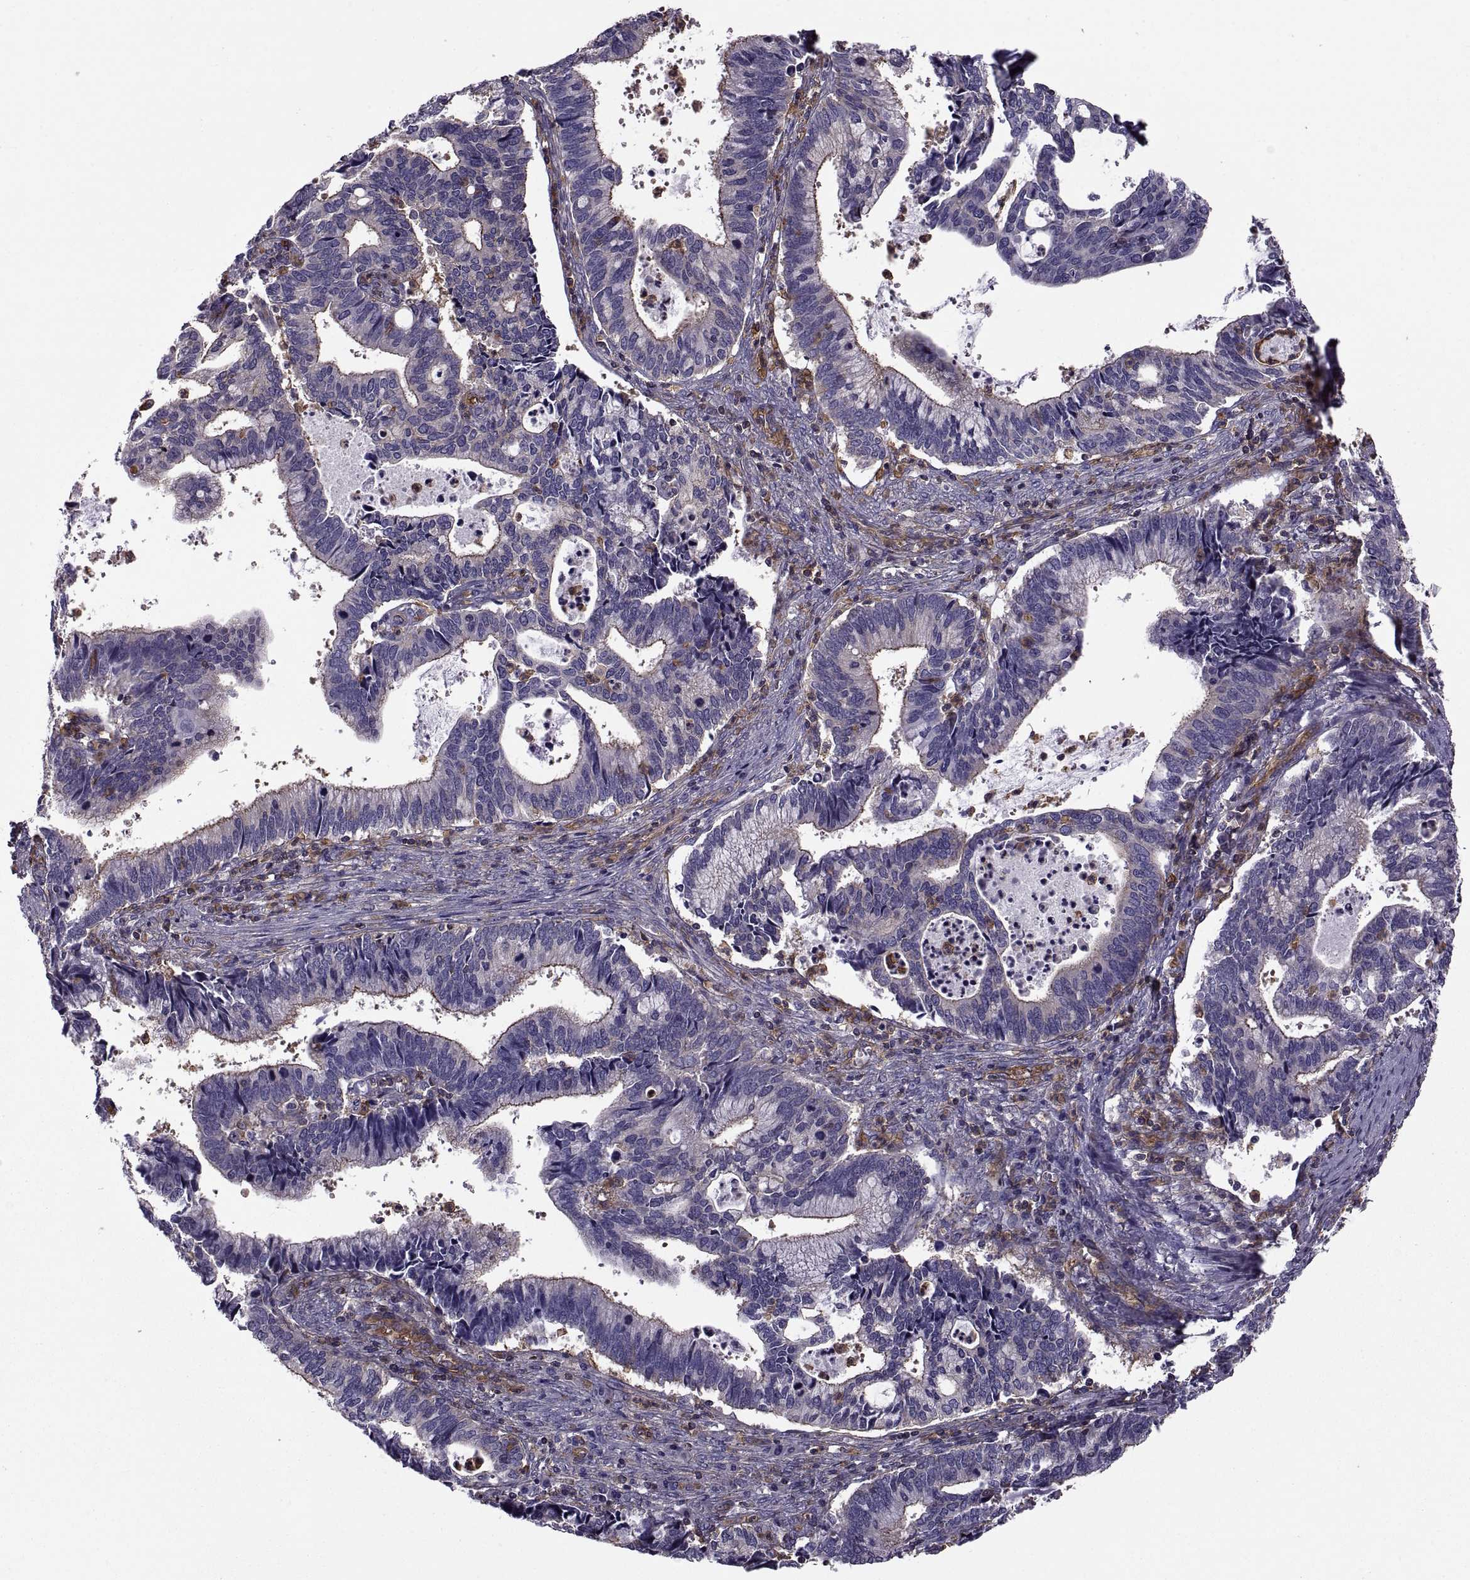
{"staining": {"intensity": "negative", "quantity": "none", "location": "none"}, "tissue": "cervical cancer", "cell_type": "Tumor cells", "image_type": "cancer", "snomed": [{"axis": "morphology", "description": "Adenocarcinoma, NOS"}, {"axis": "topography", "description": "Cervix"}], "caption": "Tumor cells show no significant protein expression in cervical cancer.", "gene": "MYH9", "patient": {"sex": "female", "age": 42}}